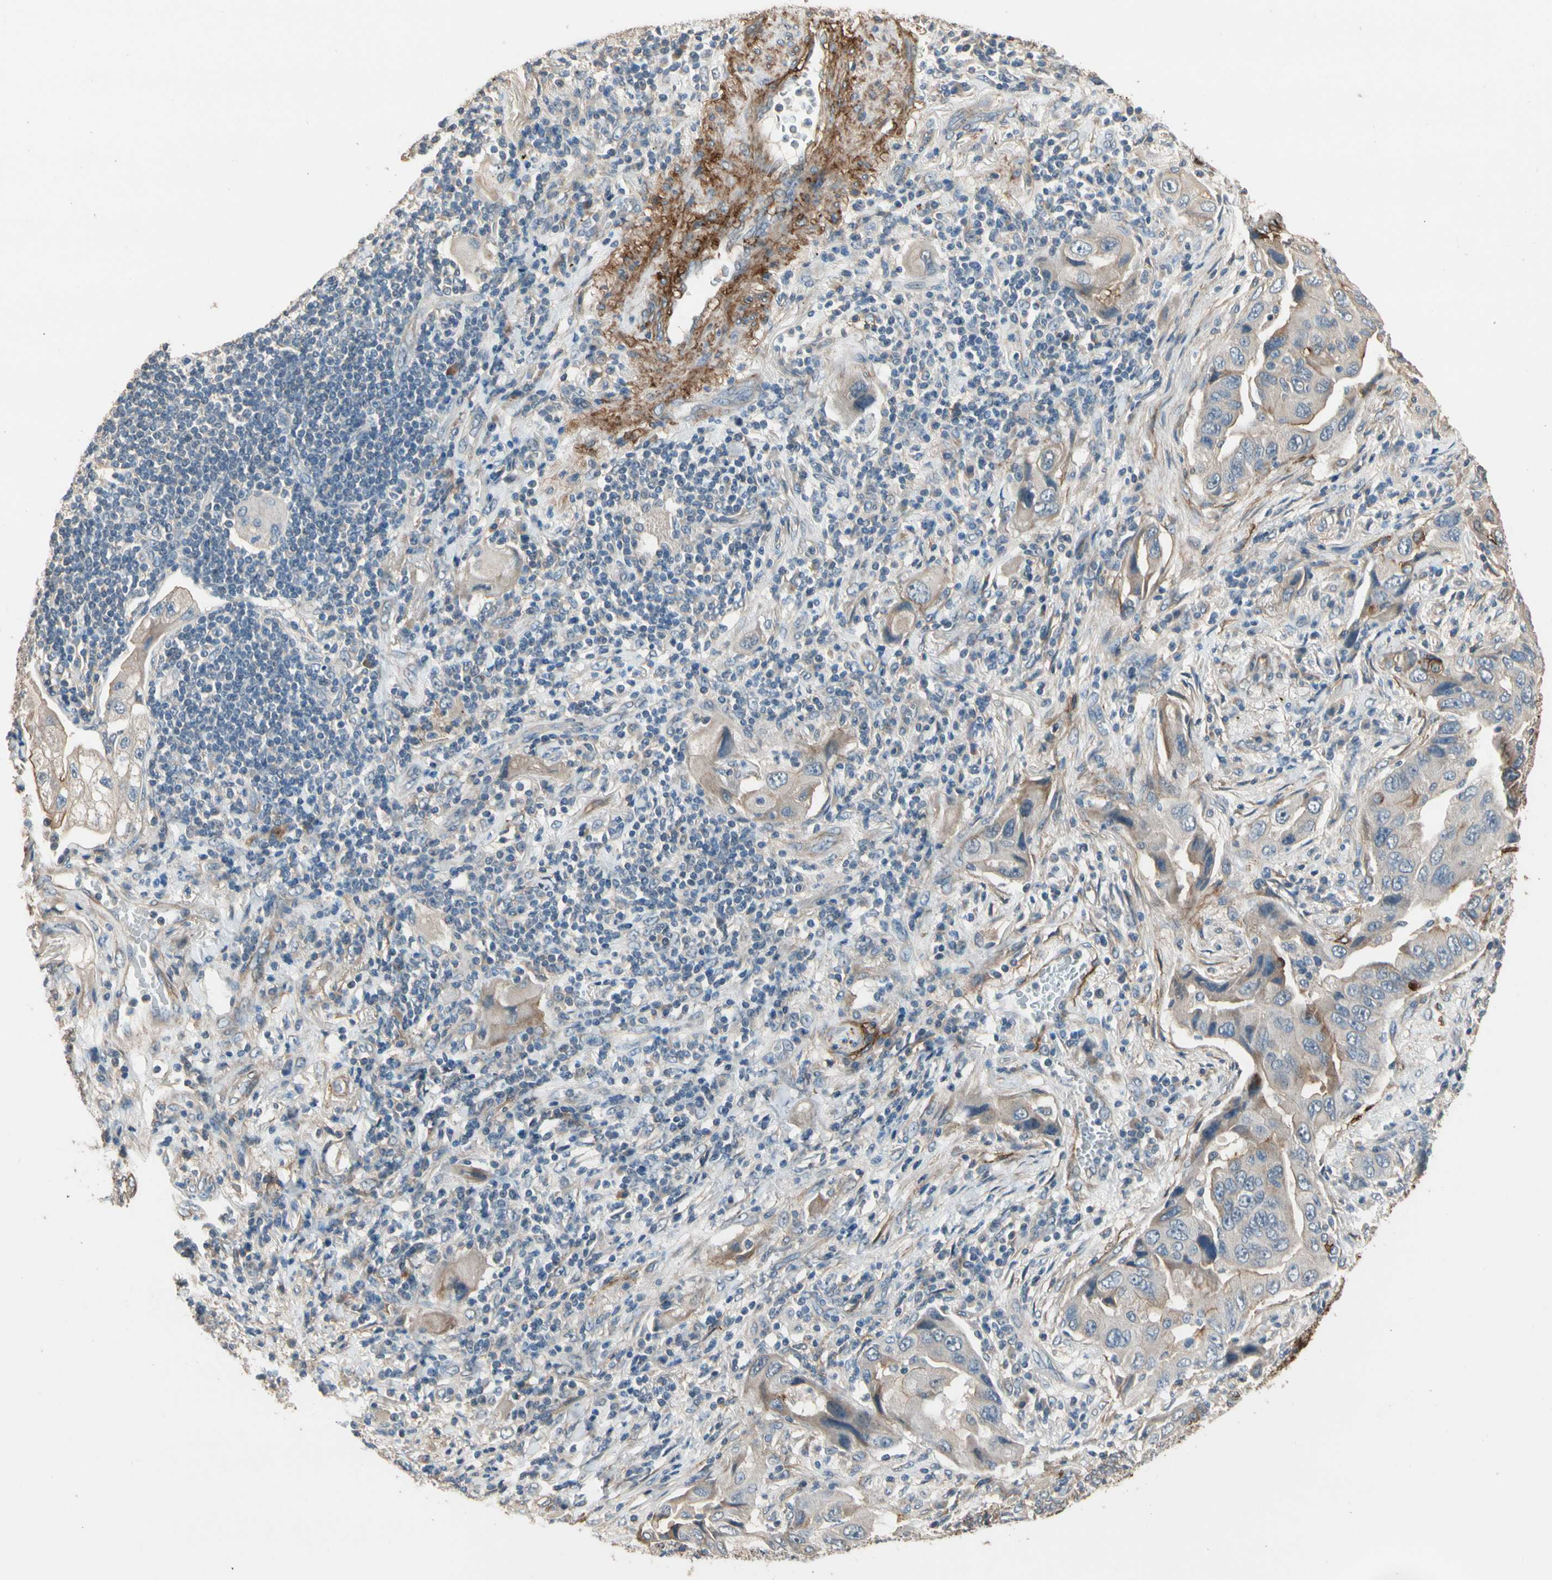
{"staining": {"intensity": "weak", "quantity": ">75%", "location": "cytoplasmic/membranous"}, "tissue": "lung cancer", "cell_type": "Tumor cells", "image_type": "cancer", "snomed": [{"axis": "morphology", "description": "Adenocarcinoma, NOS"}, {"axis": "topography", "description": "Lung"}], "caption": "Immunohistochemical staining of human adenocarcinoma (lung) shows low levels of weak cytoplasmic/membranous staining in approximately >75% of tumor cells. (IHC, brightfield microscopy, high magnification).", "gene": "SUSD2", "patient": {"sex": "female", "age": 65}}